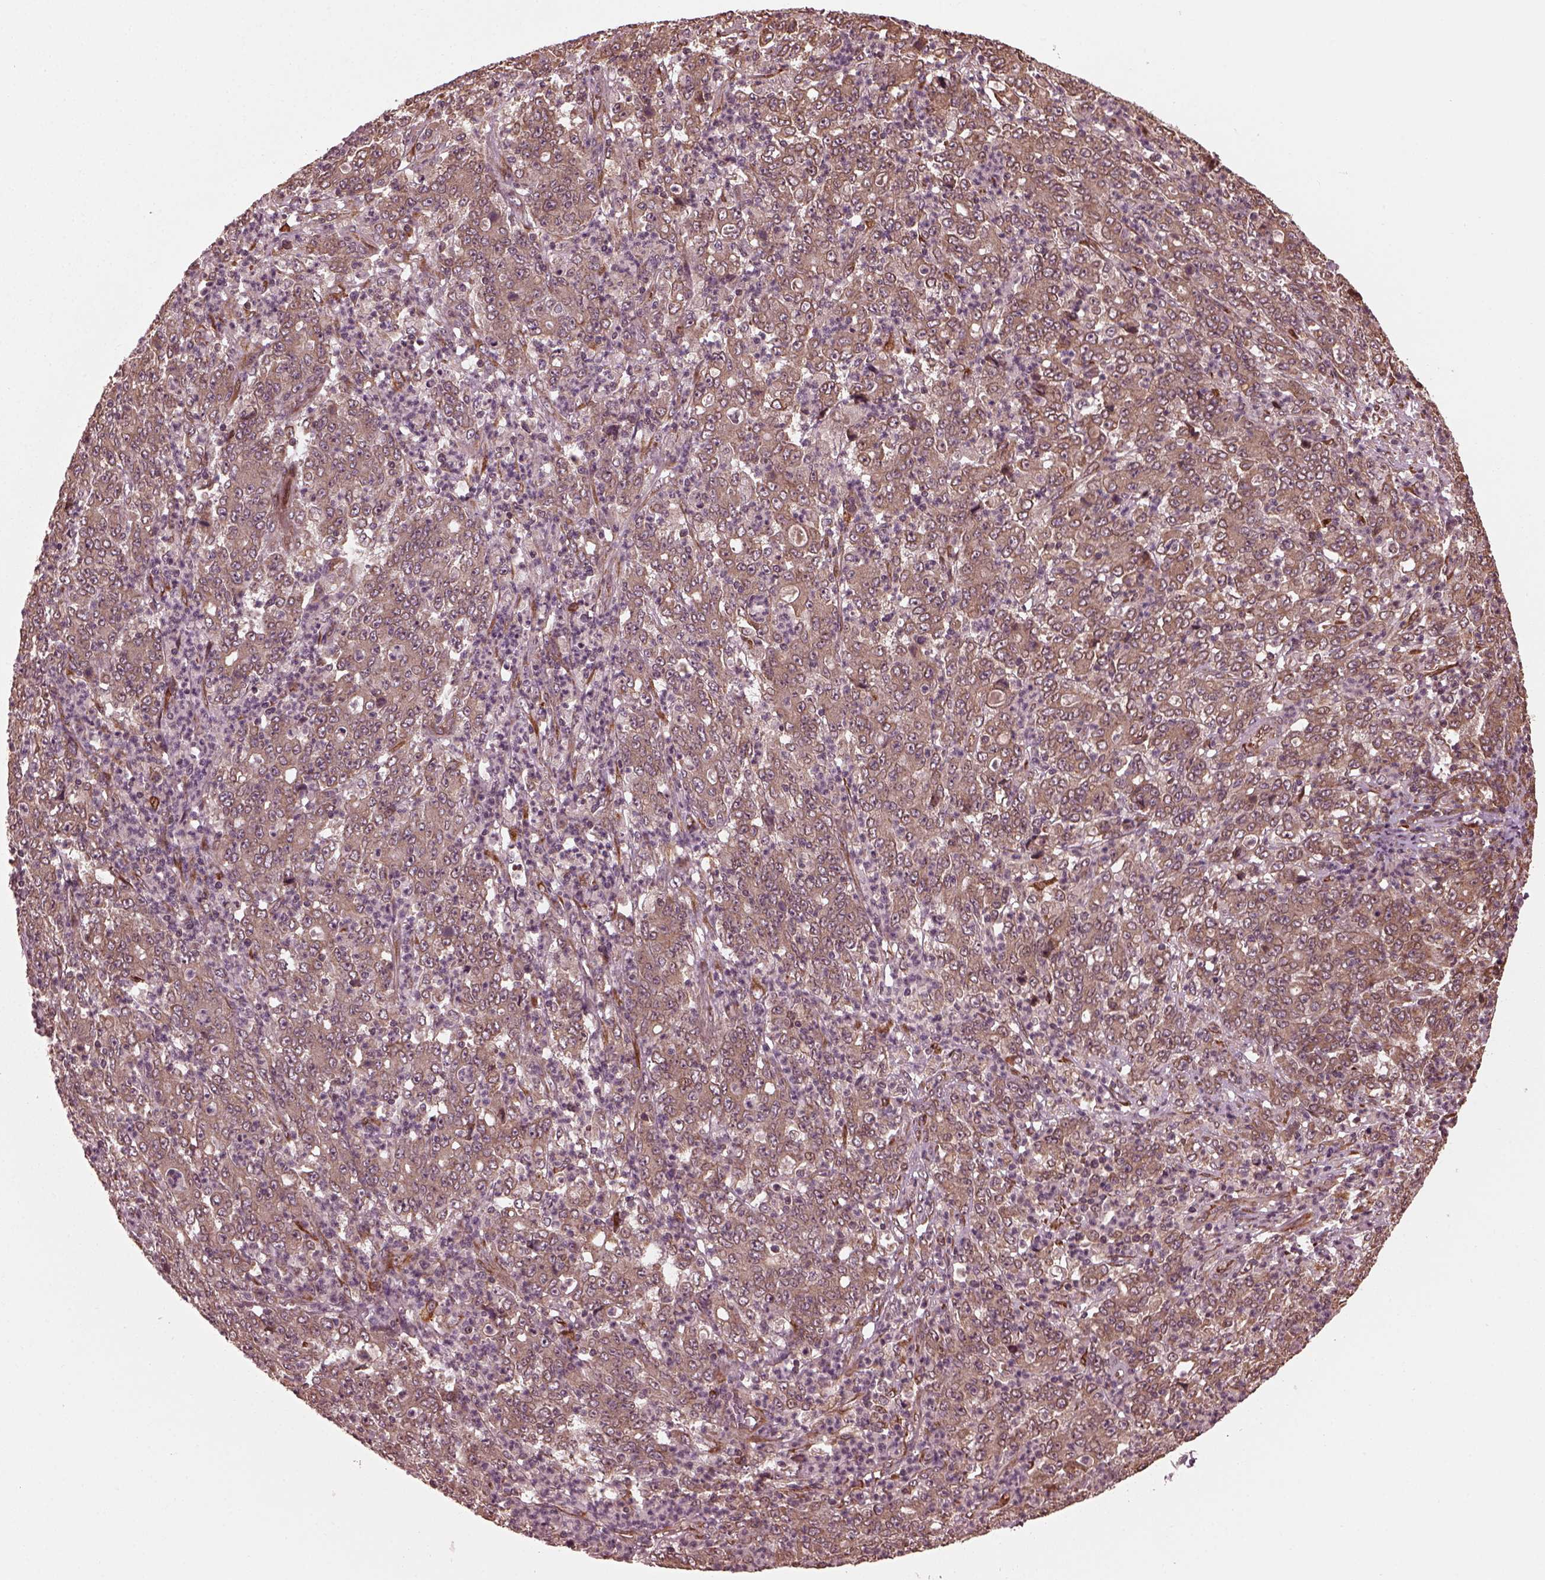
{"staining": {"intensity": "weak", "quantity": ">75%", "location": "cytoplasmic/membranous"}, "tissue": "stomach cancer", "cell_type": "Tumor cells", "image_type": "cancer", "snomed": [{"axis": "morphology", "description": "Adenocarcinoma, NOS"}, {"axis": "topography", "description": "Stomach, lower"}], "caption": "Tumor cells display low levels of weak cytoplasmic/membranous staining in approximately >75% of cells in stomach adenocarcinoma.", "gene": "ZNF292", "patient": {"sex": "female", "age": 71}}